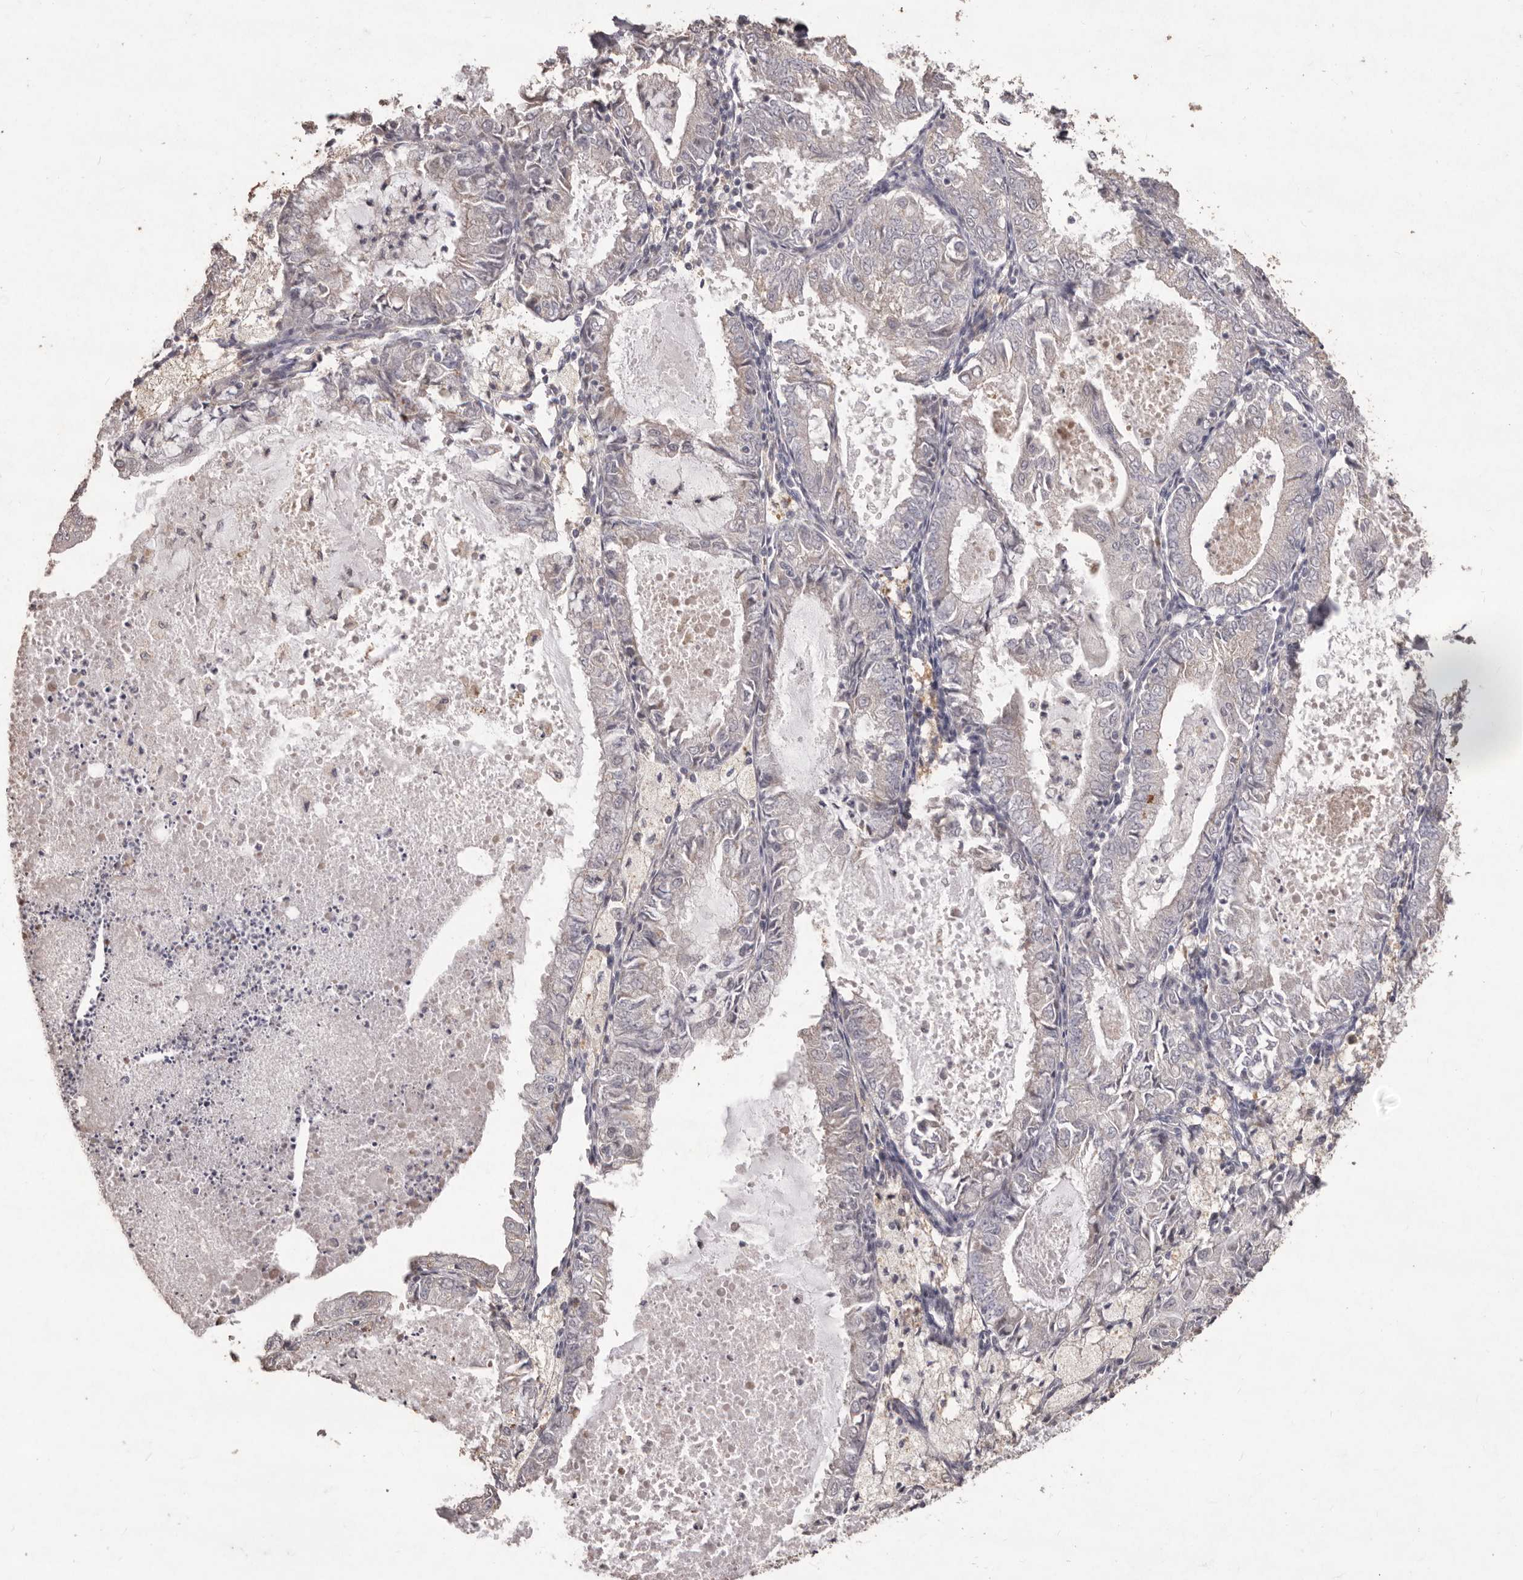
{"staining": {"intensity": "negative", "quantity": "none", "location": "none"}, "tissue": "endometrial cancer", "cell_type": "Tumor cells", "image_type": "cancer", "snomed": [{"axis": "morphology", "description": "Adenocarcinoma, NOS"}, {"axis": "topography", "description": "Endometrium"}], "caption": "Human endometrial cancer stained for a protein using IHC reveals no staining in tumor cells.", "gene": "PRSS27", "patient": {"sex": "female", "age": 57}}